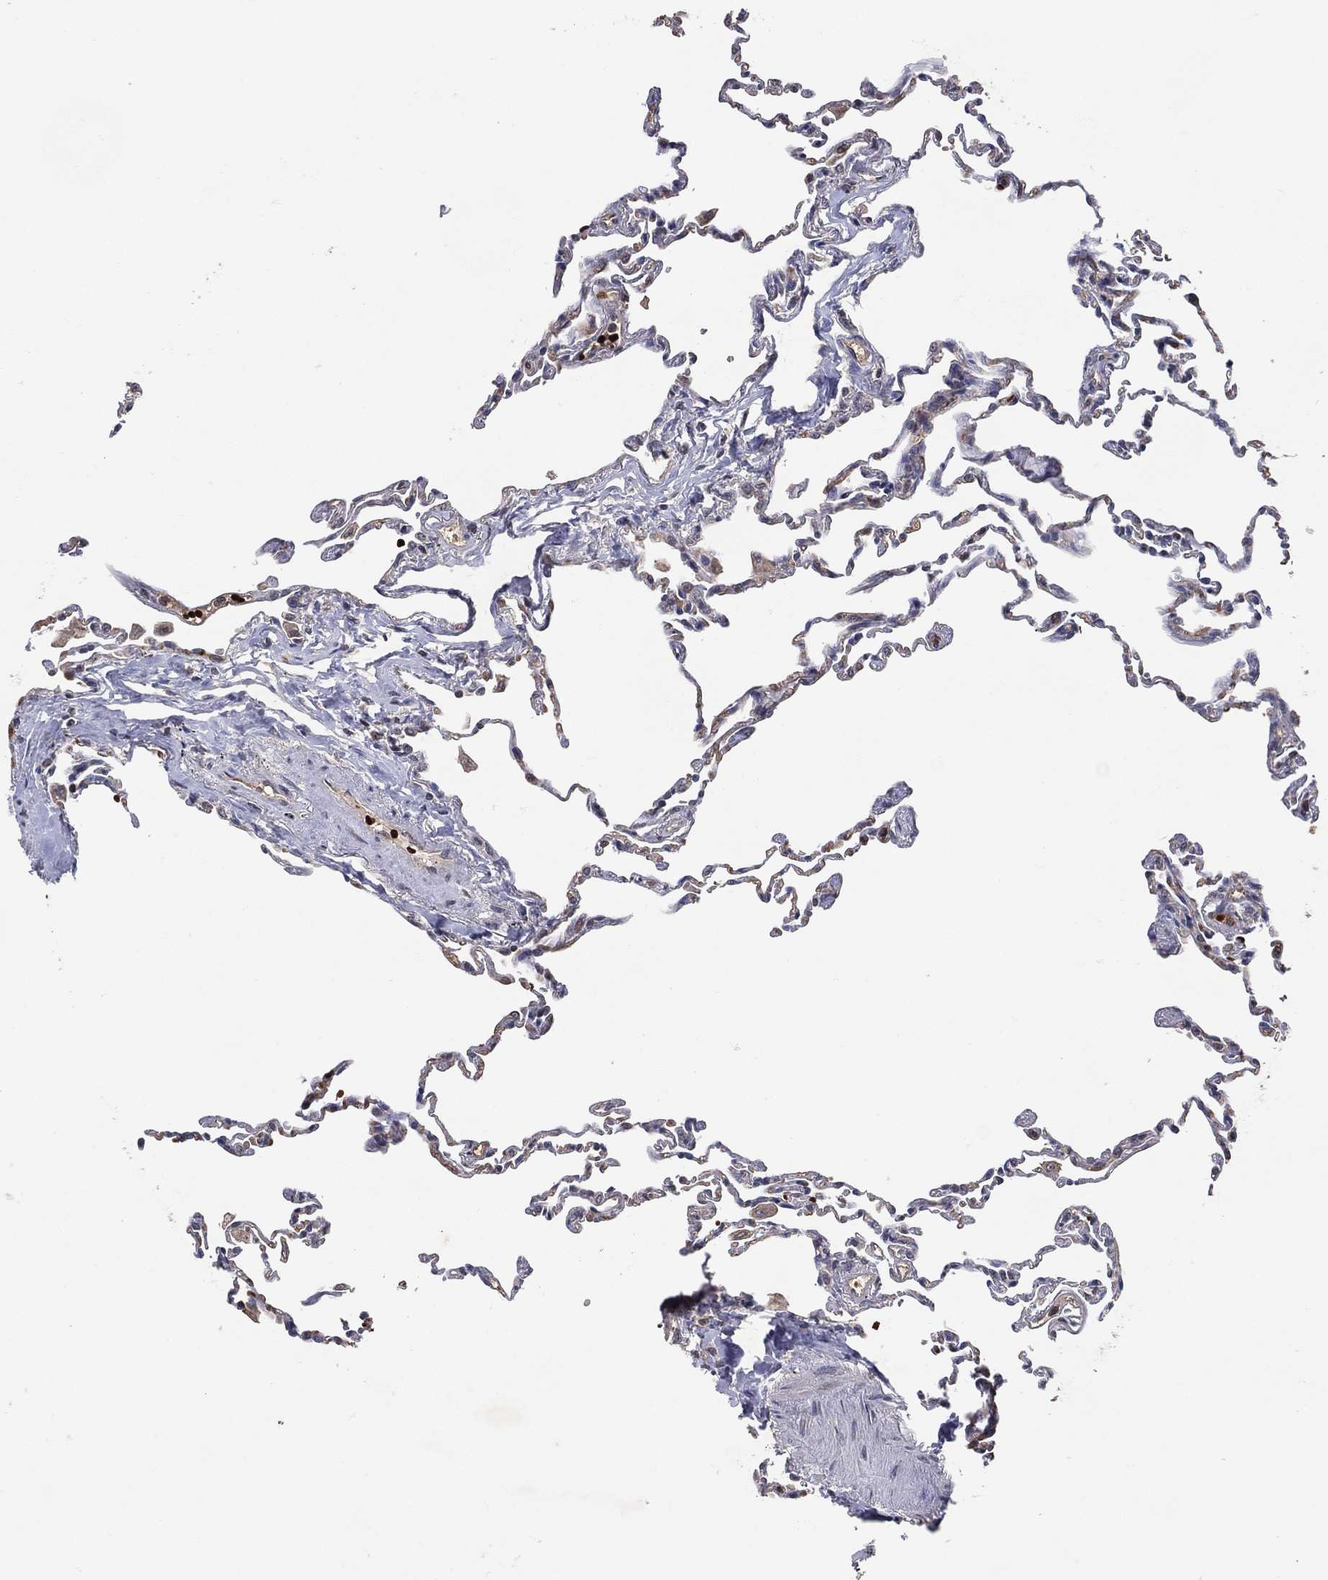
{"staining": {"intensity": "negative", "quantity": "none", "location": "none"}, "tissue": "lung", "cell_type": "Alveolar cells", "image_type": "normal", "snomed": [{"axis": "morphology", "description": "Normal tissue, NOS"}, {"axis": "topography", "description": "Lung"}], "caption": "This is an immunohistochemistry (IHC) photomicrograph of normal human lung. There is no expression in alveolar cells.", "gene": "DNAH7", "patient": {"sex": "female", "age": 57}}